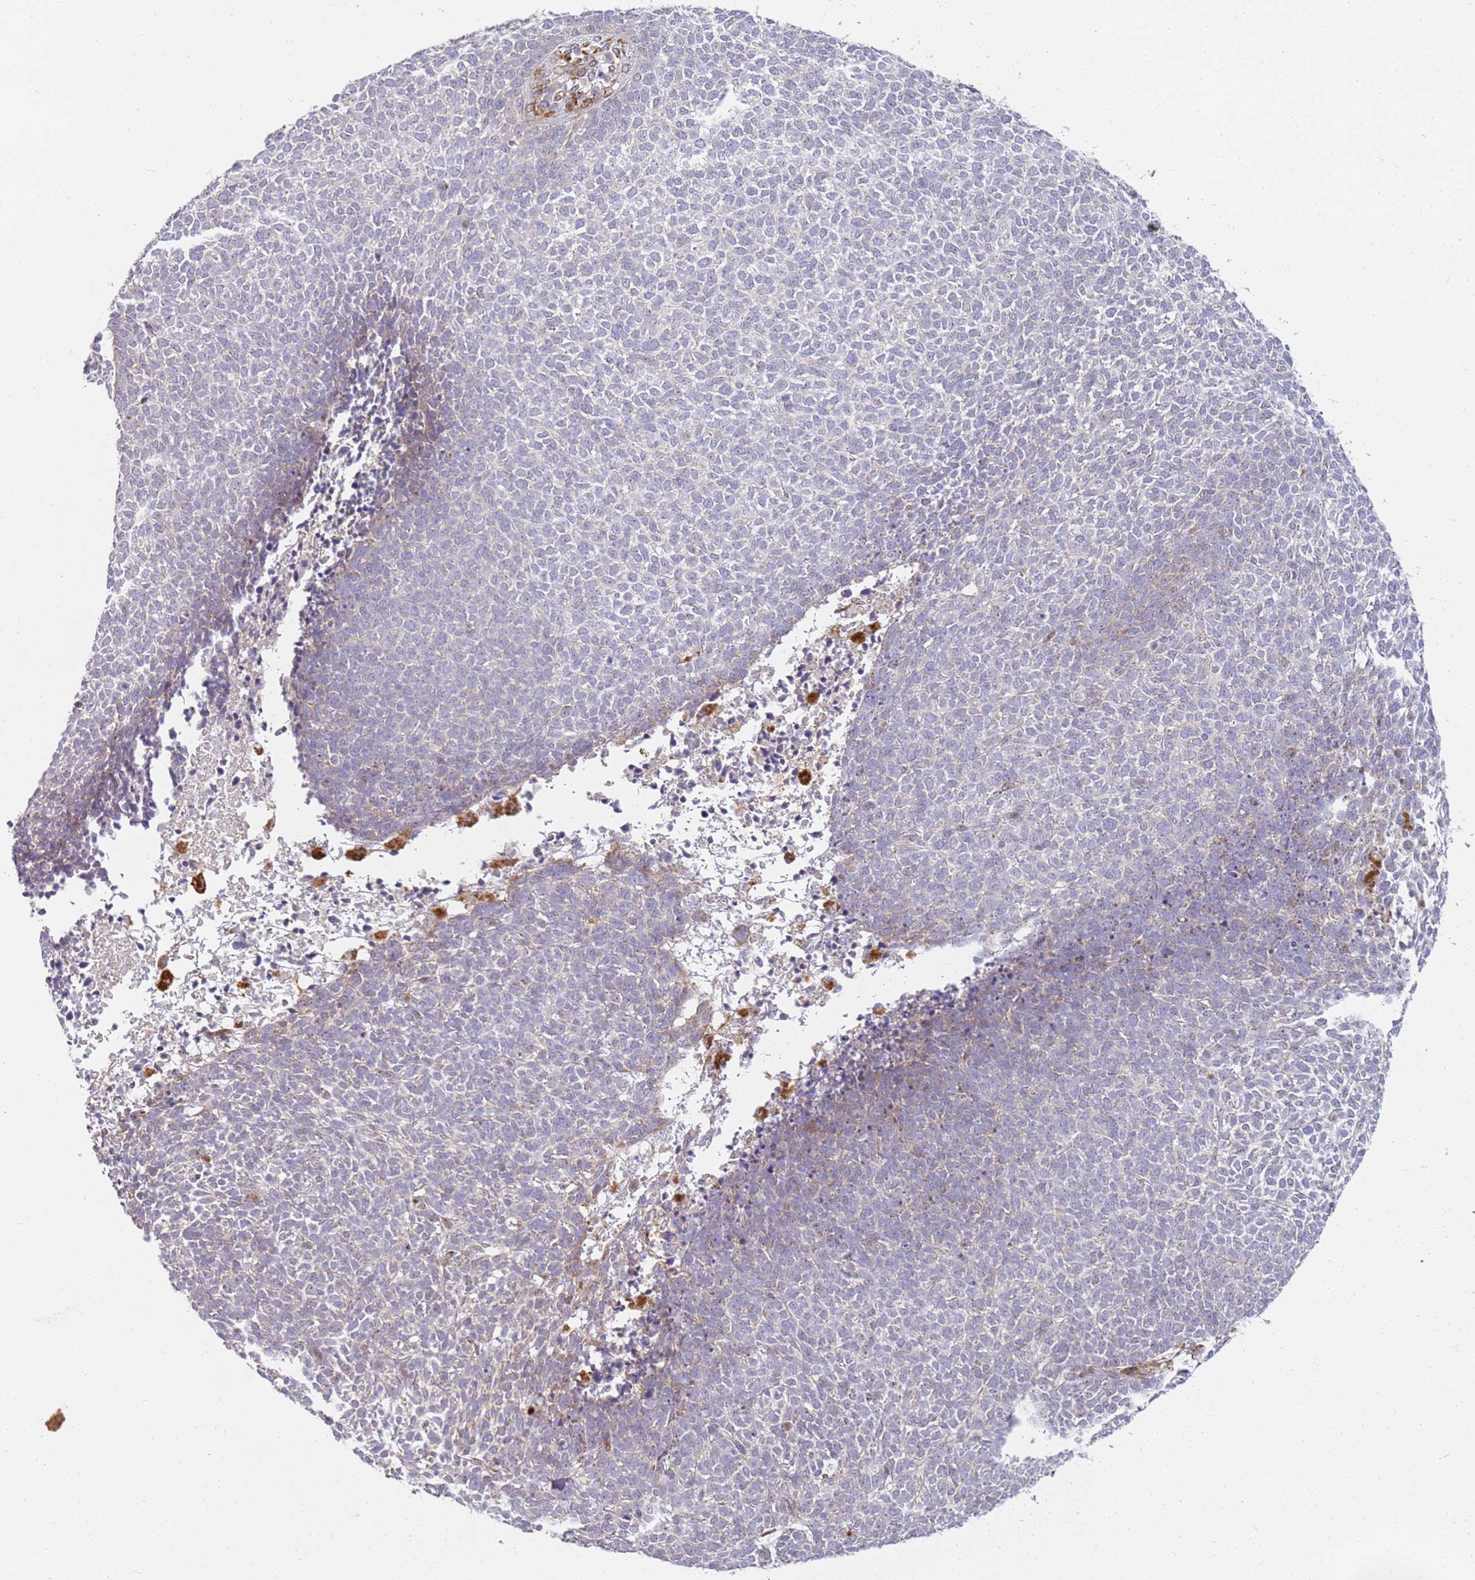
{"staining": {"intensity": "weak", "quantity": "<25%", "location": "cytoplasmic/membranous"}, "tissue": "skin cancer", "cell_type": "Tumor cells", "image_type": "cancer", "snomed": [{"axis": "morphology", "description": "Basal cell carcinoma"}, {"axis": "topography", "description": "Skin"}], "caption": "Immunohistochemistry (IHC) of skin basal cell carcinoma exhibits no staining in tumor cells.", "gene": "GRAP", "patient": {"sex": "female", "age": 84}}